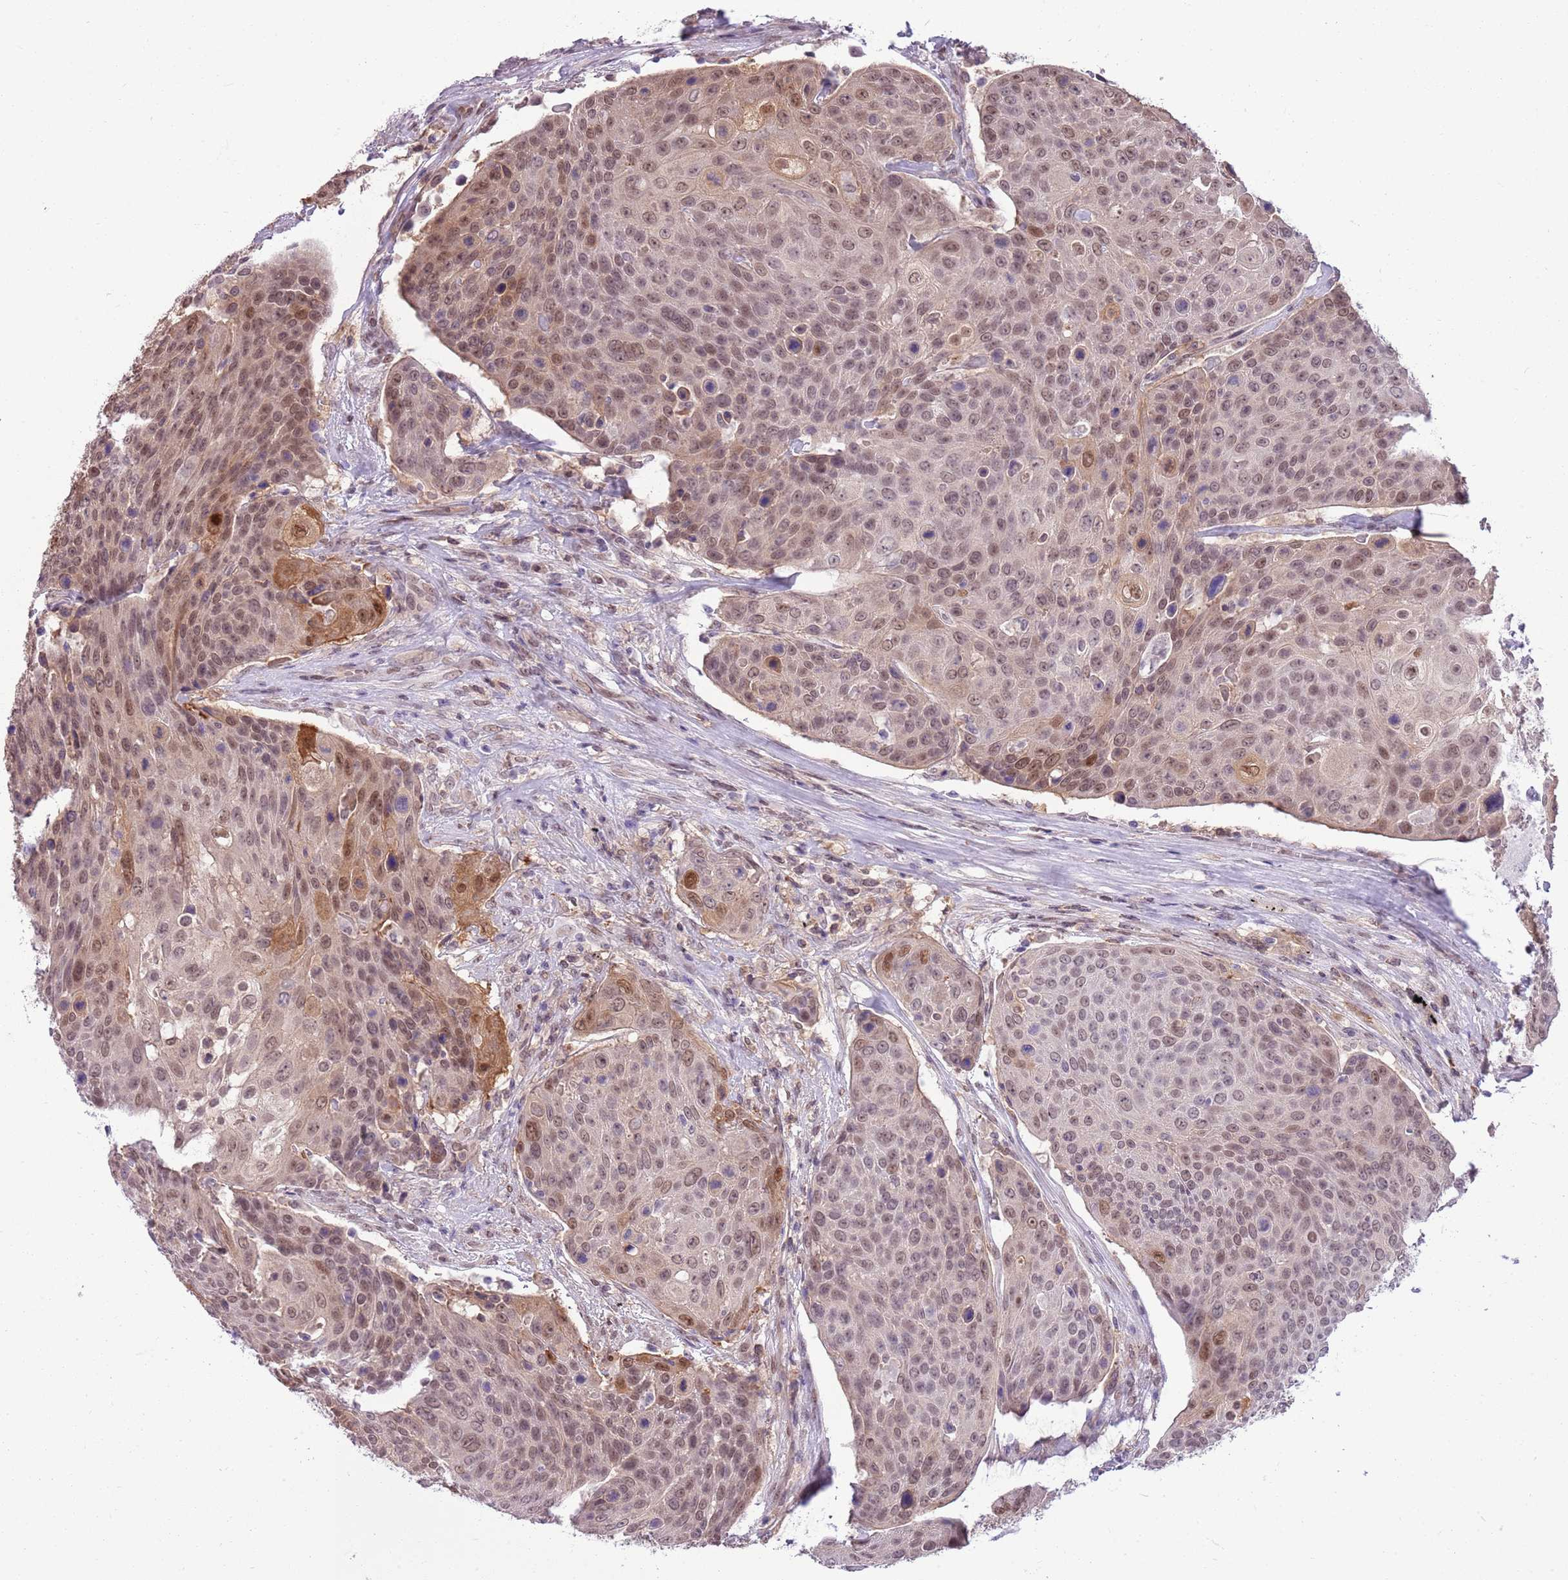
{"staining": {"intensity": "moderate", "quantity": "25%-75%", "location": "nuclear"}, "tissue": "urothelial cancer", "cell_type": "Tumor cells", "image_type": "cancer", "snomed": [{"axis": "morphology", "description": "Urothelial carcinoma, High grade"}, {"axis": "topography", "description": "Urinary bladder"}], "caption": "The histopathology image demonstrates immunohistochemical staining of high-grade urothelial carcinoma. There is moderate nuclear expression is appreciated in approximately 25%-75% of tumor cells.", "gene": "DHX32", "patient": {"sex": "female", "age": 70}}